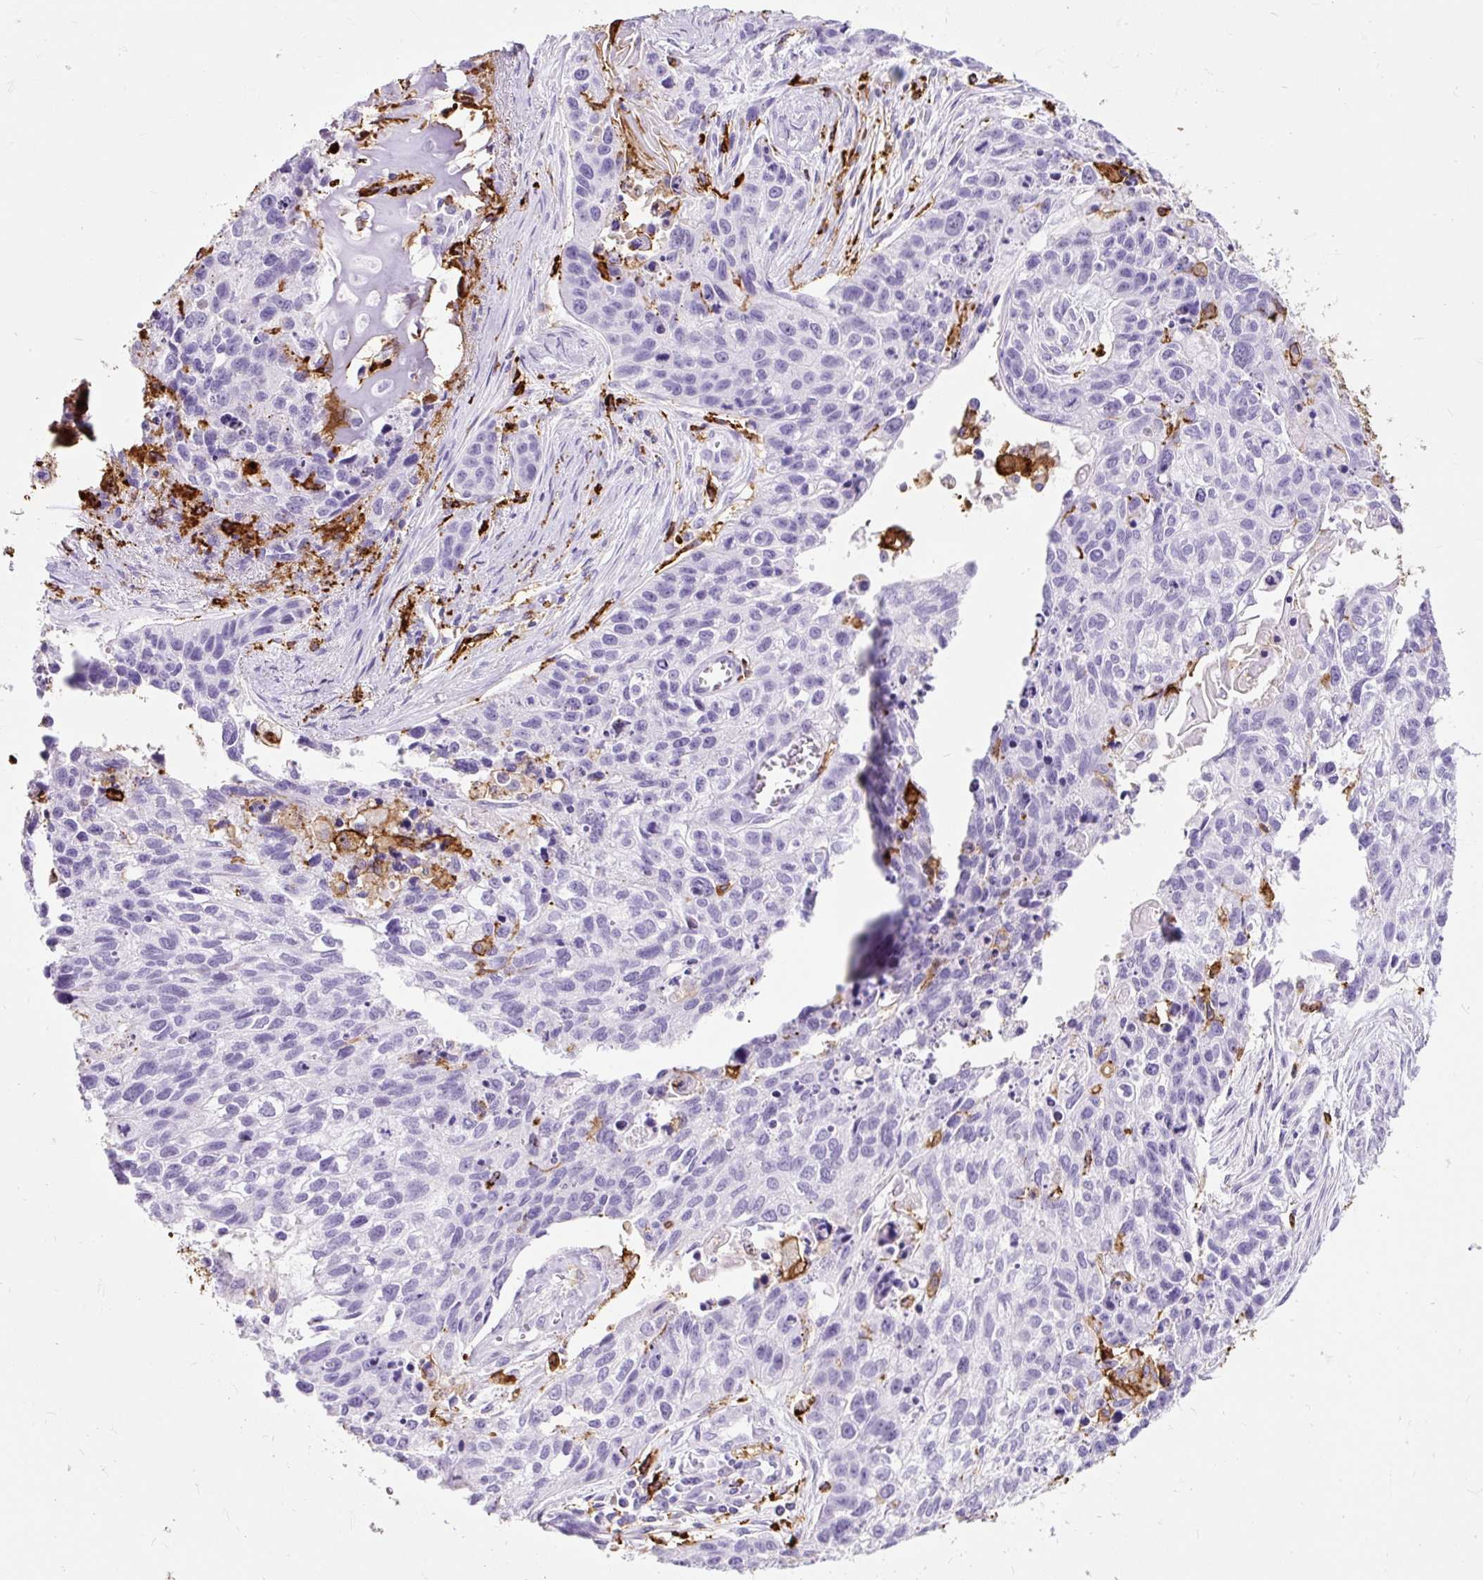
{"staining": {"intensity": "negative", "quantity": "none", "location": "none"}, "tissue": "lung cancer", "cell_type": "Tumor cells", "image_type": "cancer", "snomed": [{"axis": "morphology", "description": "Squamous cell carcinoma, NOS"}, {"axis": "topography", "description": "Lung"}], "caption": "This is a histopathology image of immunohistochemistry staining of lung cancer, which shows no expression in tumor cells.", "gene": "HLA-DRA", "patient": {"sex": "male", "age": 74}}